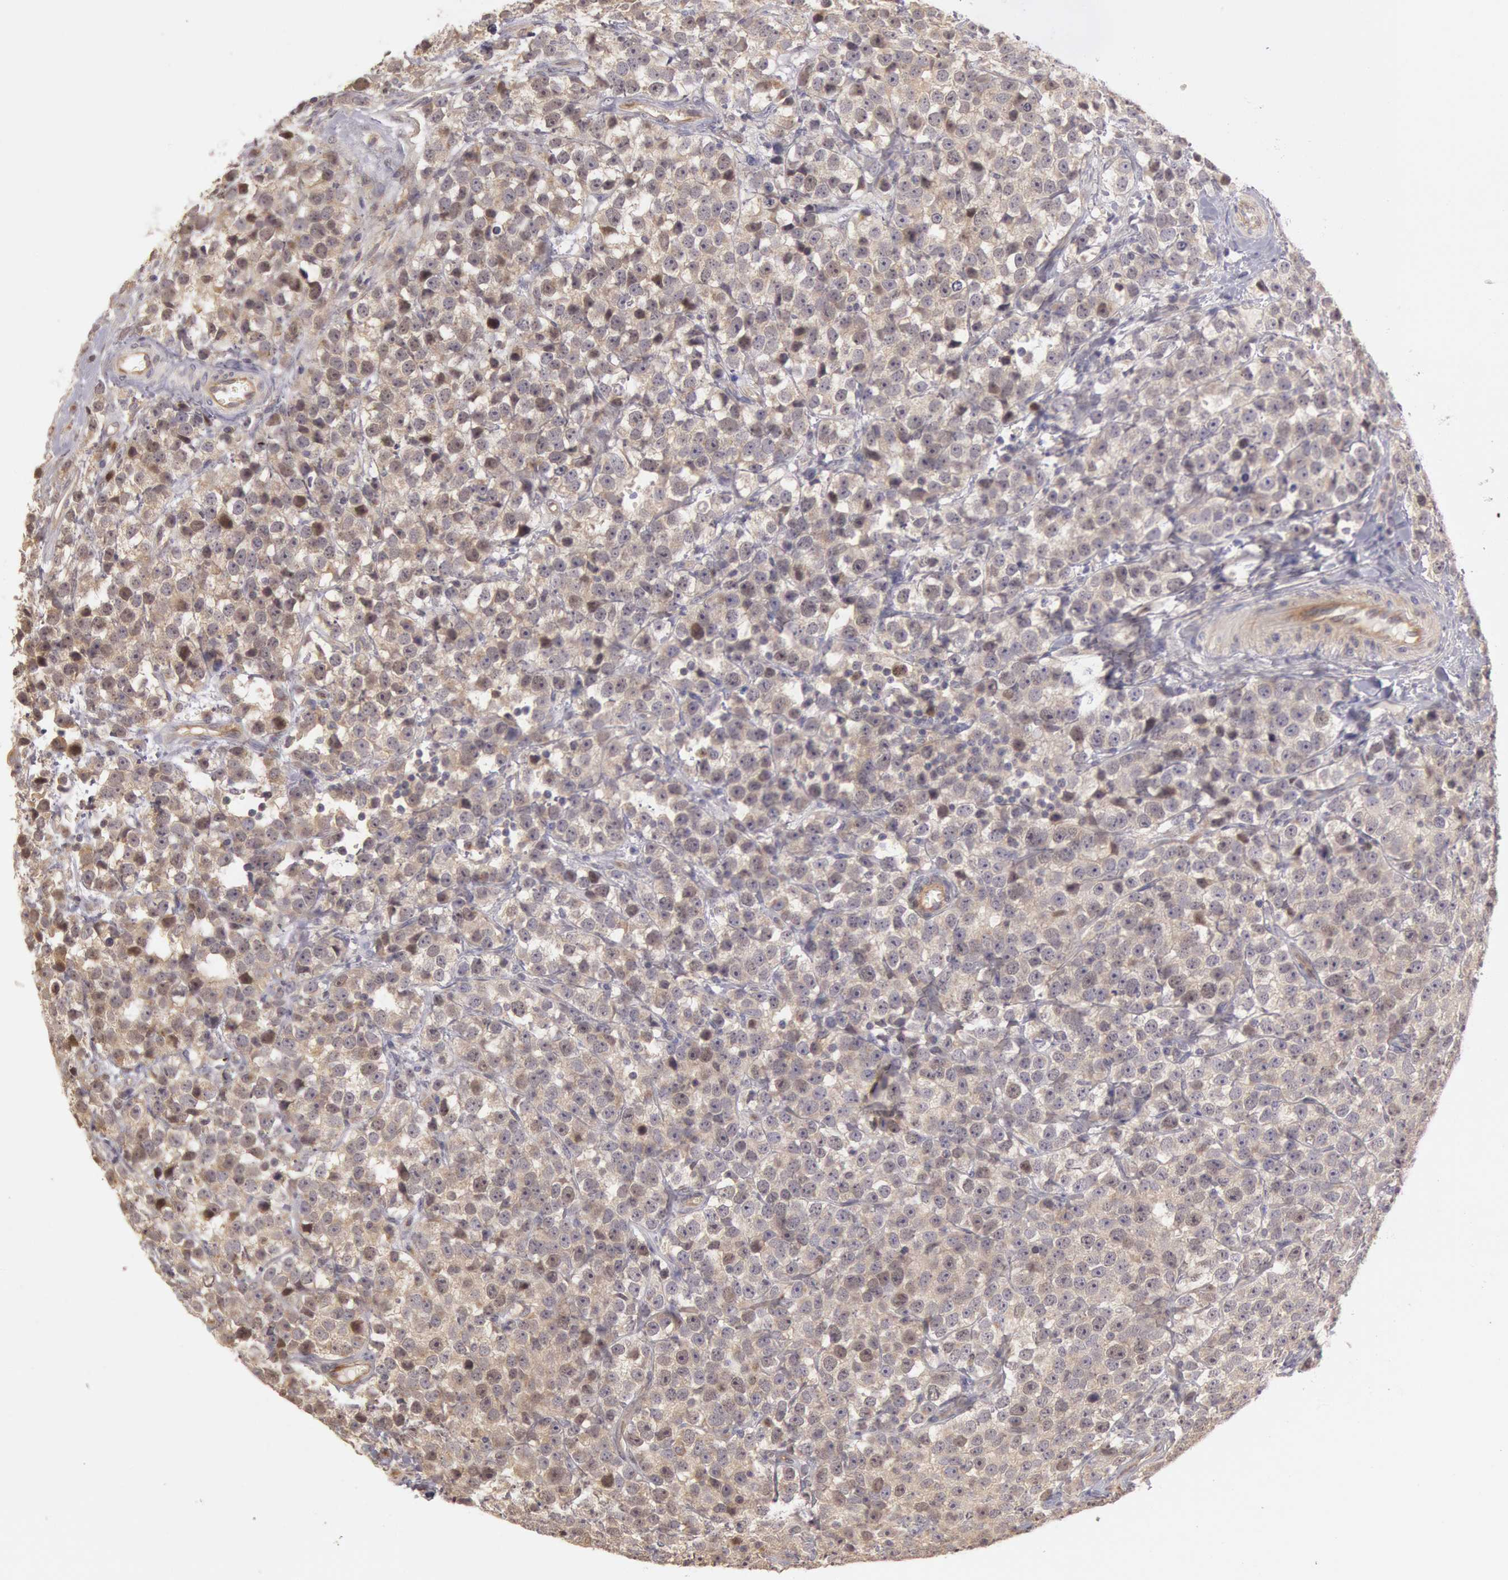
{"staining": {"intensity": "negative", "quantity": "none", "location": "none"}, "tissue": "testis cancer", "cell_type": "Tumor cells", "image_type": "cancer", "snomed": [{"axis": "morphology", "description": "Seminoma, NOS"}, {"axis": "topography", "description": "Testis"}], "caption": "A high-resolution photomicrograph shows immunohistochemistry (IHC) staining of testis cancer, which reveals no significant expression in tumor cells. (Brightfield microscopy of DAB immunohistochemistry (IHC) at high magnification).", "gene": "AMOTL1", "patient": {"sex": "male", "age": 25}}